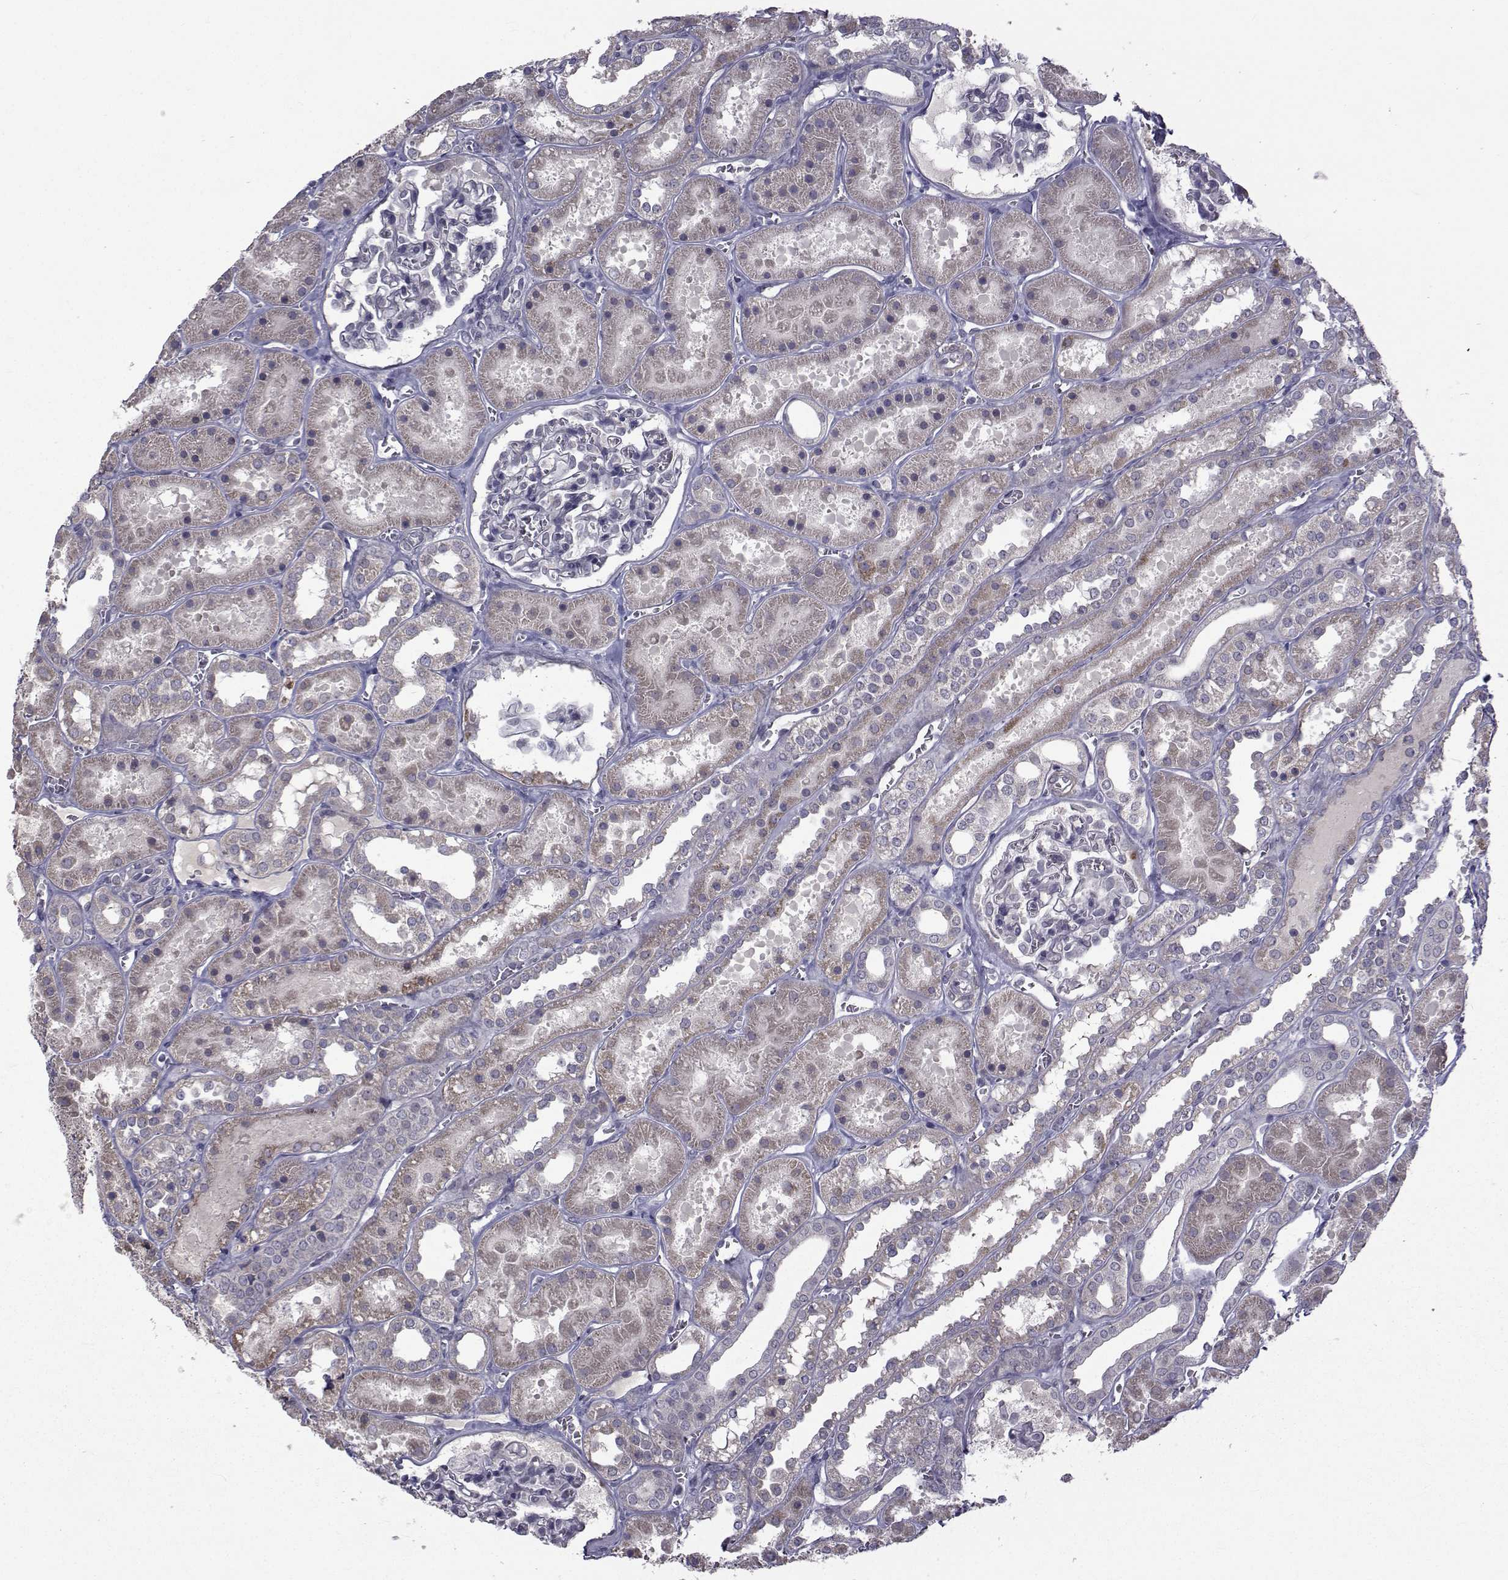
{"staining": {"intensity": "negative", "quantity": "none", "location": "none"}, "tissue": "kidney", "cell_type": "Cells in glomeruli", "image_type": "normal", "snomed": [{"axis": "morphology", "description": "Normal tissue, NOS"}, {"axis": "topography", "description": "Kidney"}], "caption": "This is a image of immunohistochemistry staining of benign kidney, which shows no positivity in cells in glomeruli.", "gene": "FDXR", "patient": {"sex": "female", "age": 41}}